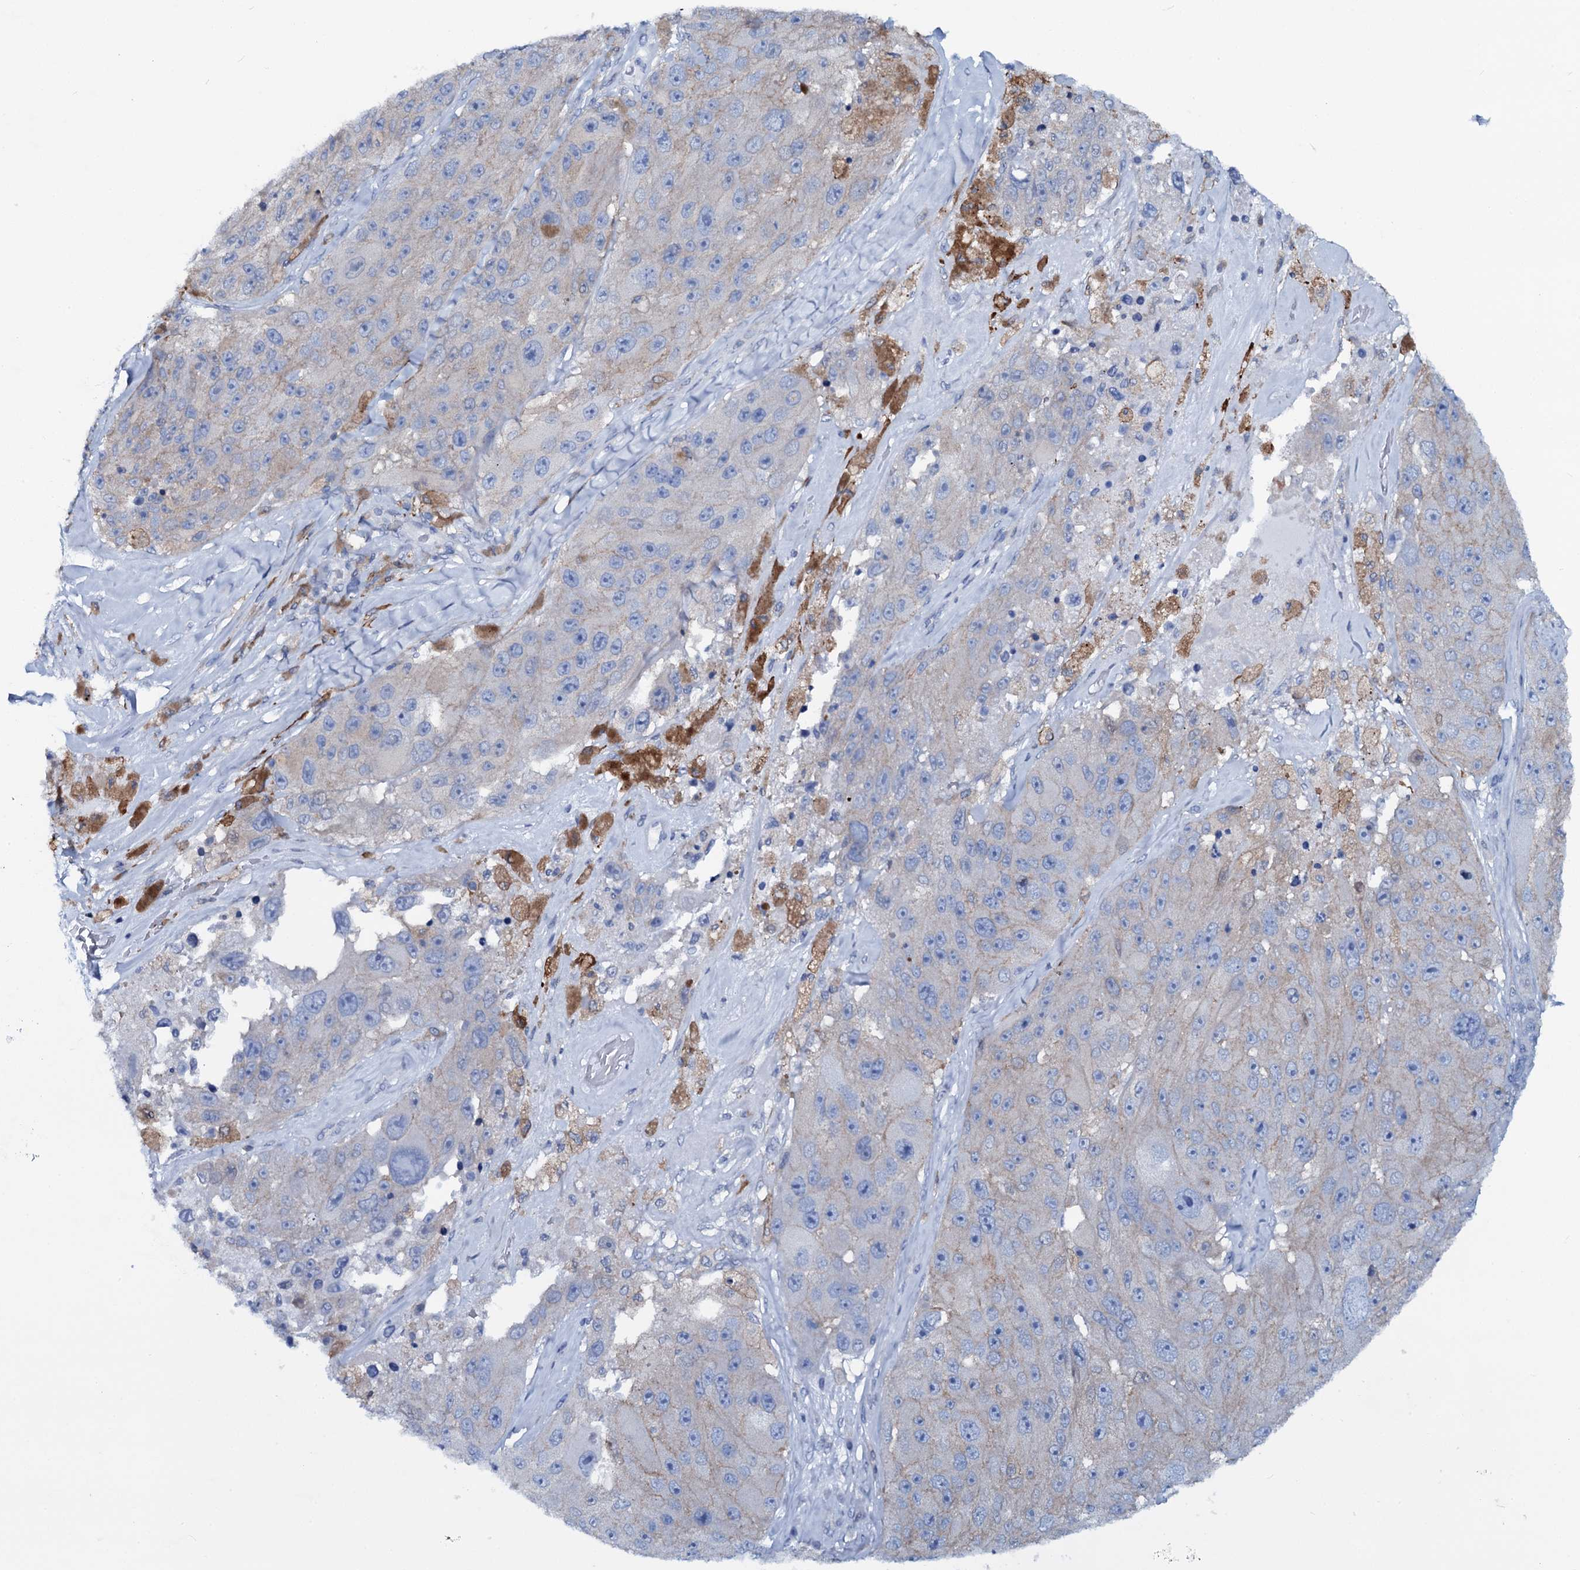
{"staining": {"intensity": "negative", "quantity": "none", "location": "none"}, "tissue": "melanoma", "cell_type": "Tumor cells", "image_type": "cancer", "snomed": [{"axis": "morphology", "description": "Malignant melanoma, Metastatic site"}, {"axis": "topography", "description": "Lymph node"}], "caption": "IHC image of human malignant melanoma (metastatic site) stained for a protein (brown), which displays no expression in tumor cells.", "gene": "SLC4A7", "patient": {"sex": "male", "age": 62}}